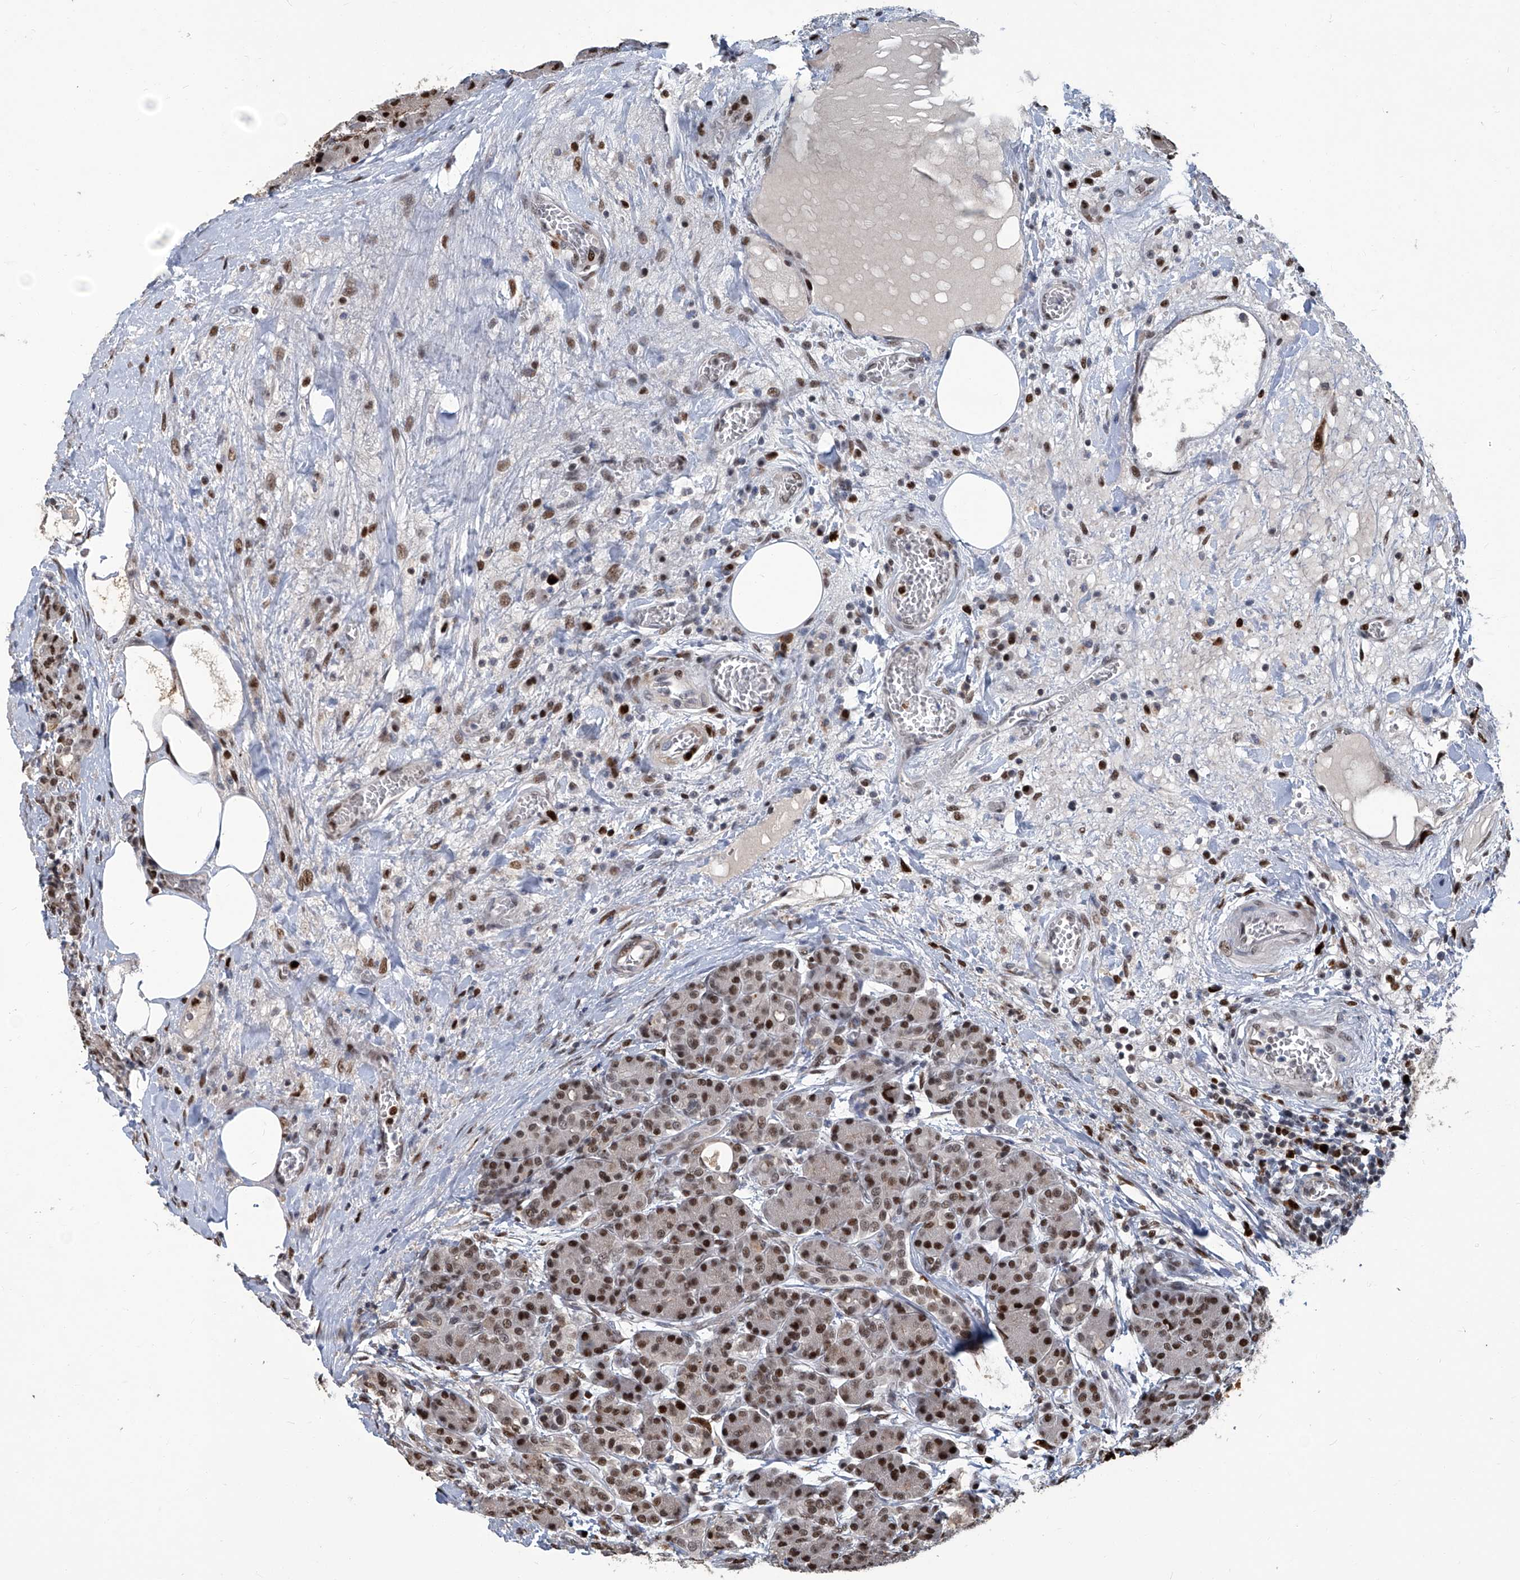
{"staining": {"intensity": "strong", "quantity": ">75%", "location": "nuclear"}, "tissue": "pancreas", "cell_type": "Exocrine glandular cells", "image_type": "normal", "snomed": [{"axis": "morphology", "description": "Normal tissue, NOS"}, {"axis": "topography", "description": "Pancreas"}], "caption": "The photomicrograph exhibits immunohistochemical staining of normal pancreas. There is strong nuclear staining is present in about >75% of exocrine glandular cells.", "gene": "PCNA", "patient": {"sex": "male", "age": 63}}